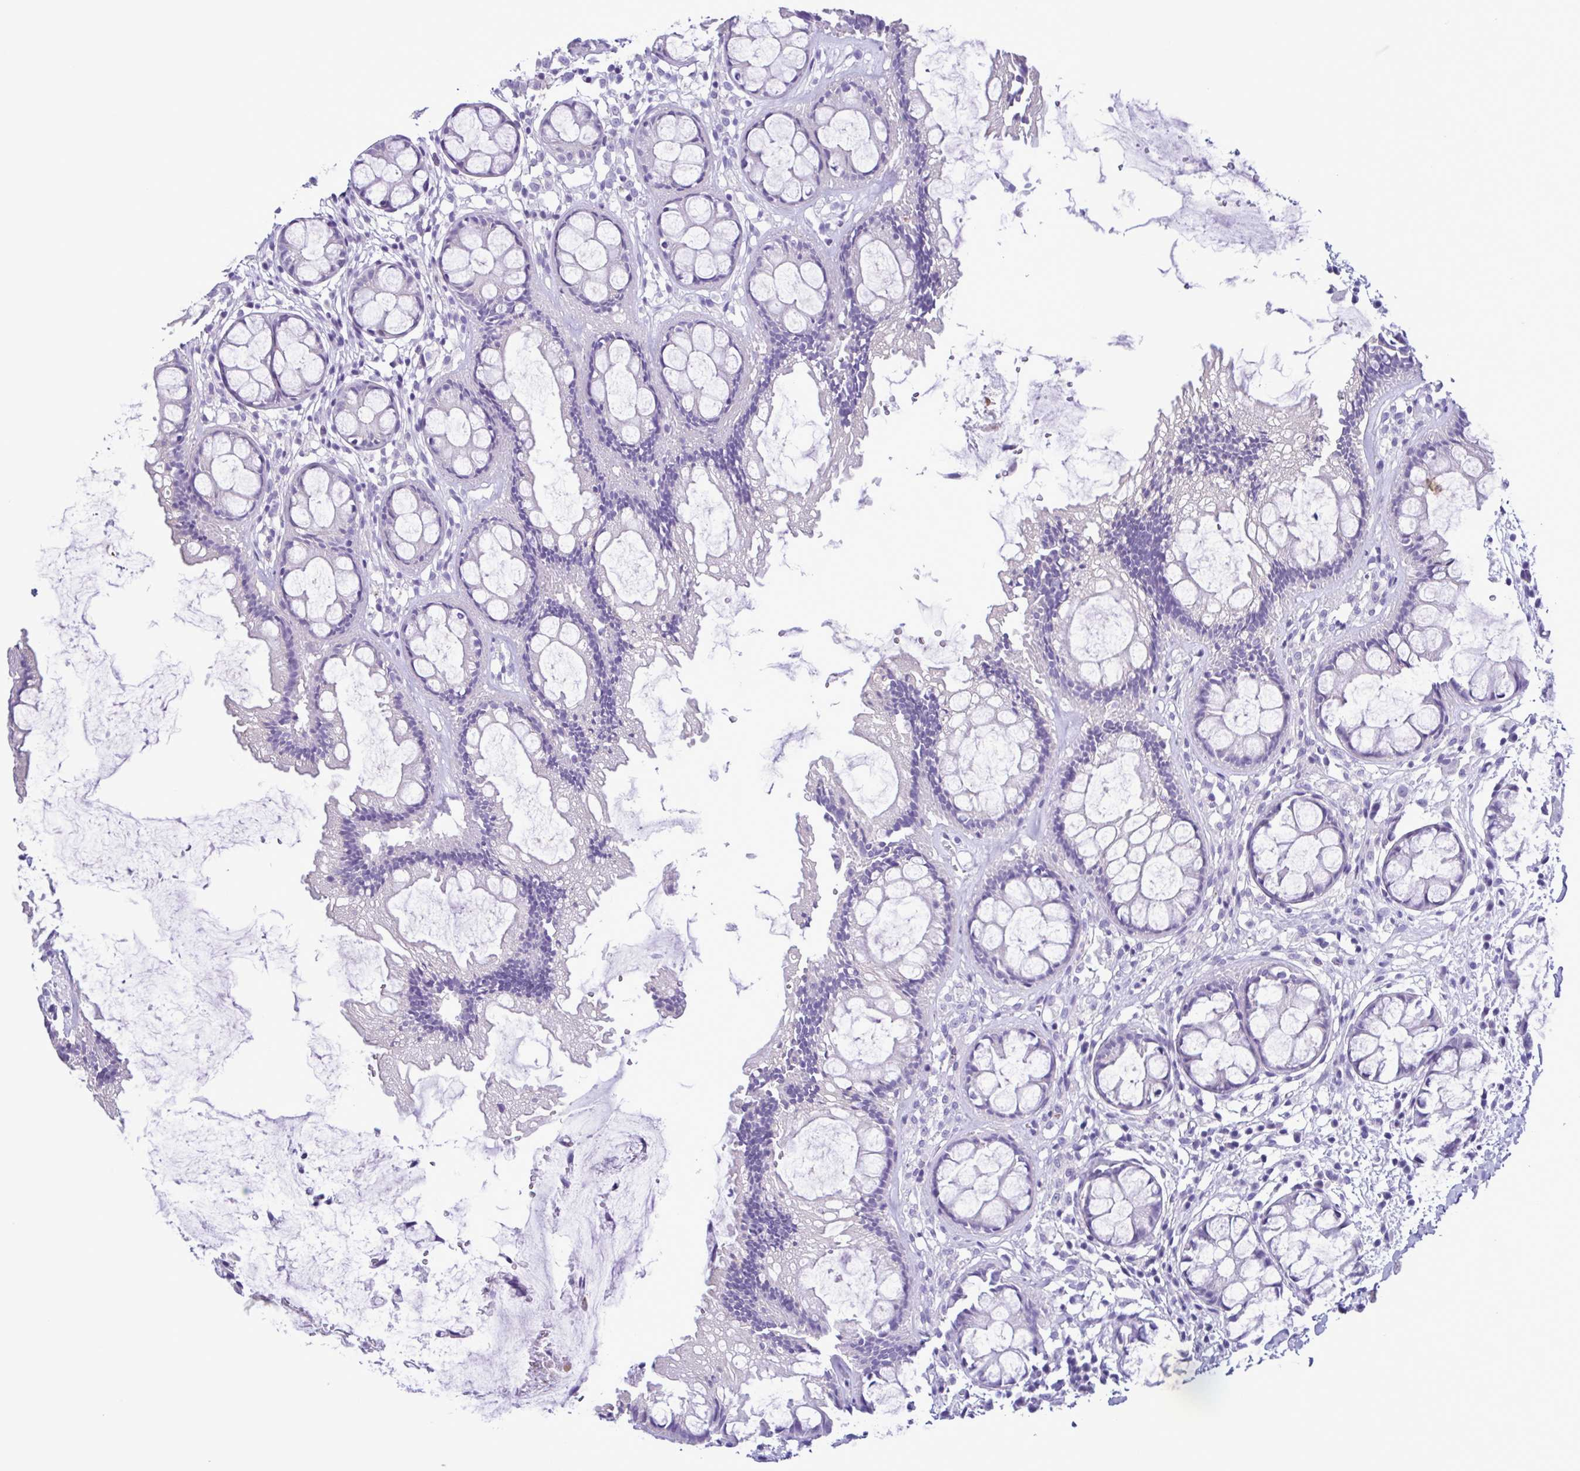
{"staining": {"intensity": "negative", "quantity": "none", "location": "none"}, "tissue": "rectum", "cell_type": "Glandular cells", "image_type": "normal", "snomed": [{"axis": "morphology", "description": "Normal tissue, NOS"}, {"axis": "topography", "description": "Rectum"}], "caption": "Glandular cells show no significant protein positivity in unremarkable rectum.", "gene": "CBY2", "patient": {"sex": "female", "age": 62}}